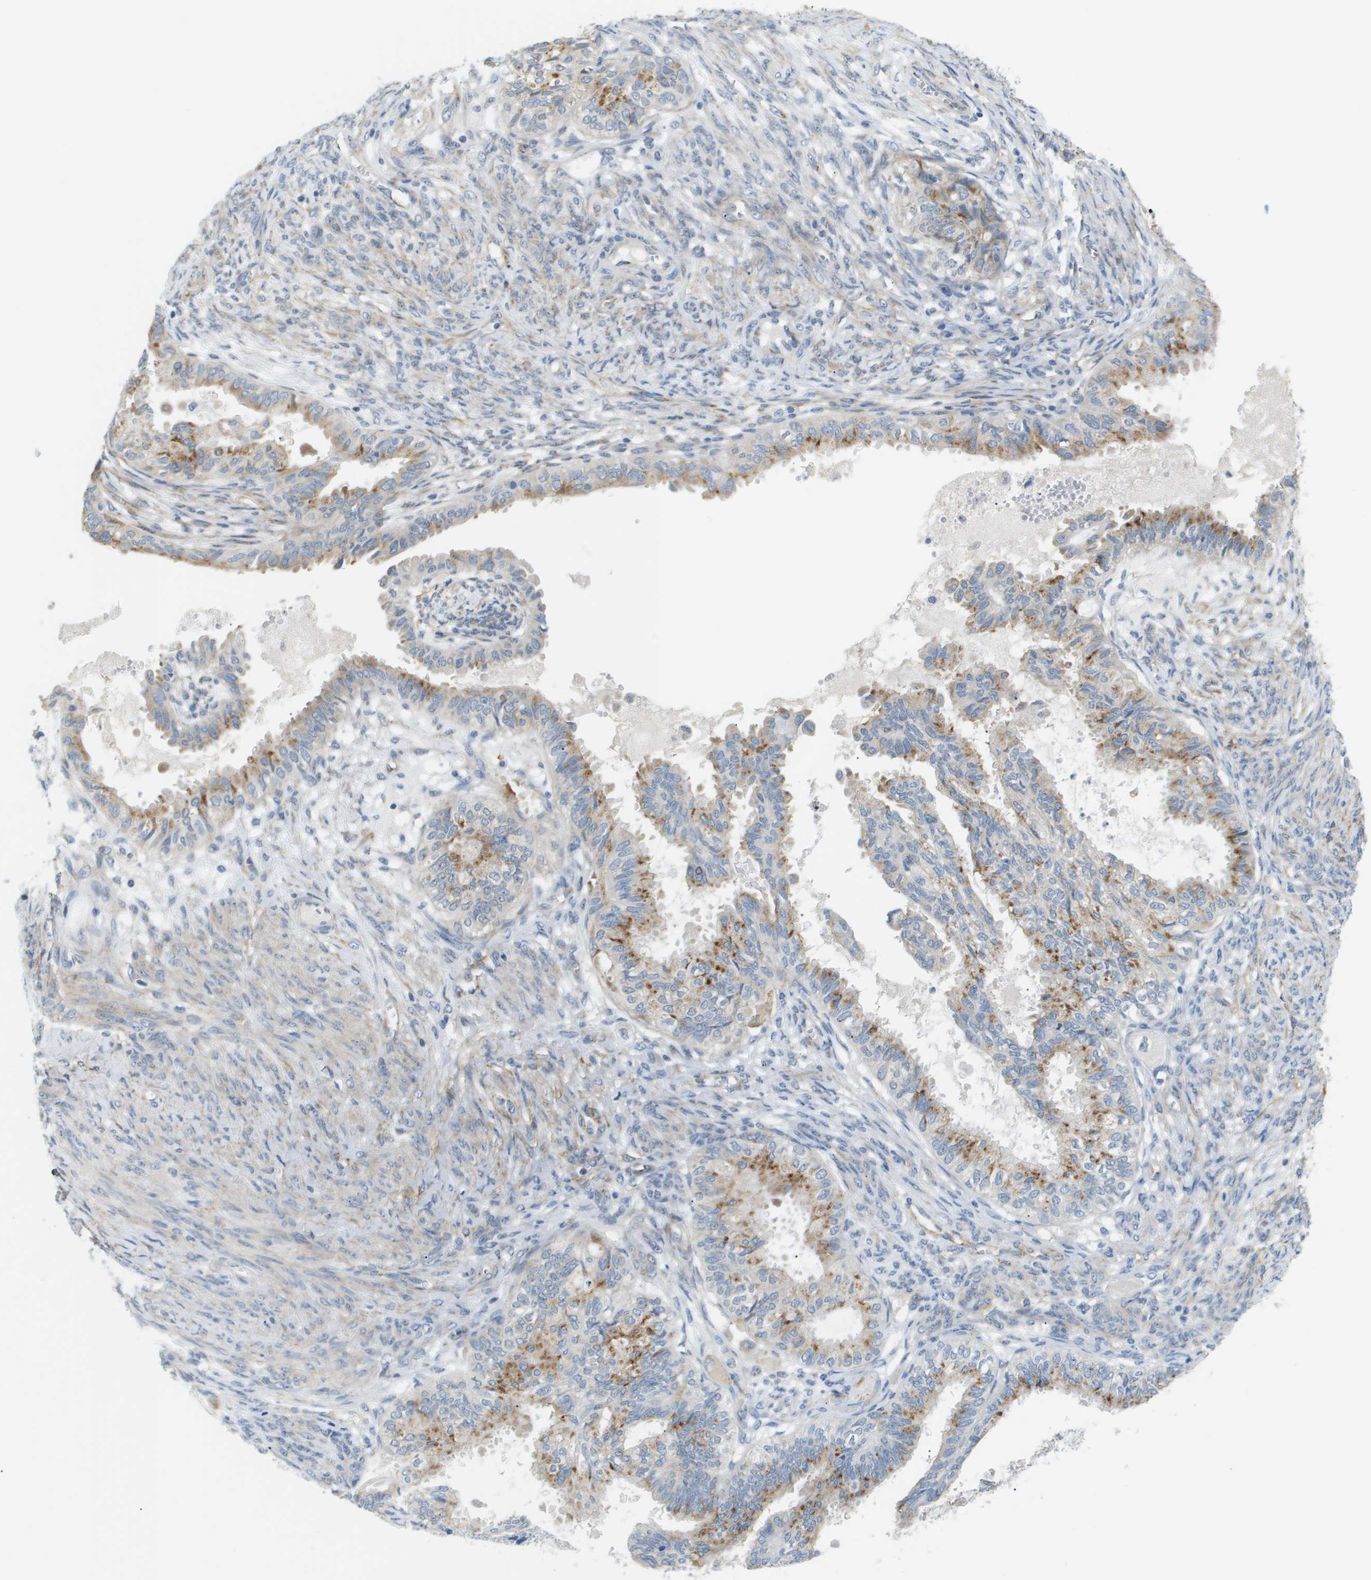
{"staining": {"intensity": "moderate", "quantity": ">75%", "location": "cytoplasmic/membranous"}, "tissue": "cervical cancer", "cell_type": "Tumor cells", "image_type": "cancer", "snomed": [{"axis": "morphology", "description": "Normal tissue, NOS"}, {"axis": "morphology", "description": "Adenocarcinoma, NOS"}, {"axis": "topography", "description": "Cervix"}, {"axis": "topography", "description": "Endometrium"}], "caption": "Protein expression analysis of human cervical cancer reveals moderate cytoplasmic/membranous staining in approximately >75% of tumor cells. The protein is stained brown, and the nuclei are stained in blue (DAB IHC with brightfield microscopy, high magnification).", "gene": "OTUD5", "patient": {"sex": "female", "age": 86}}